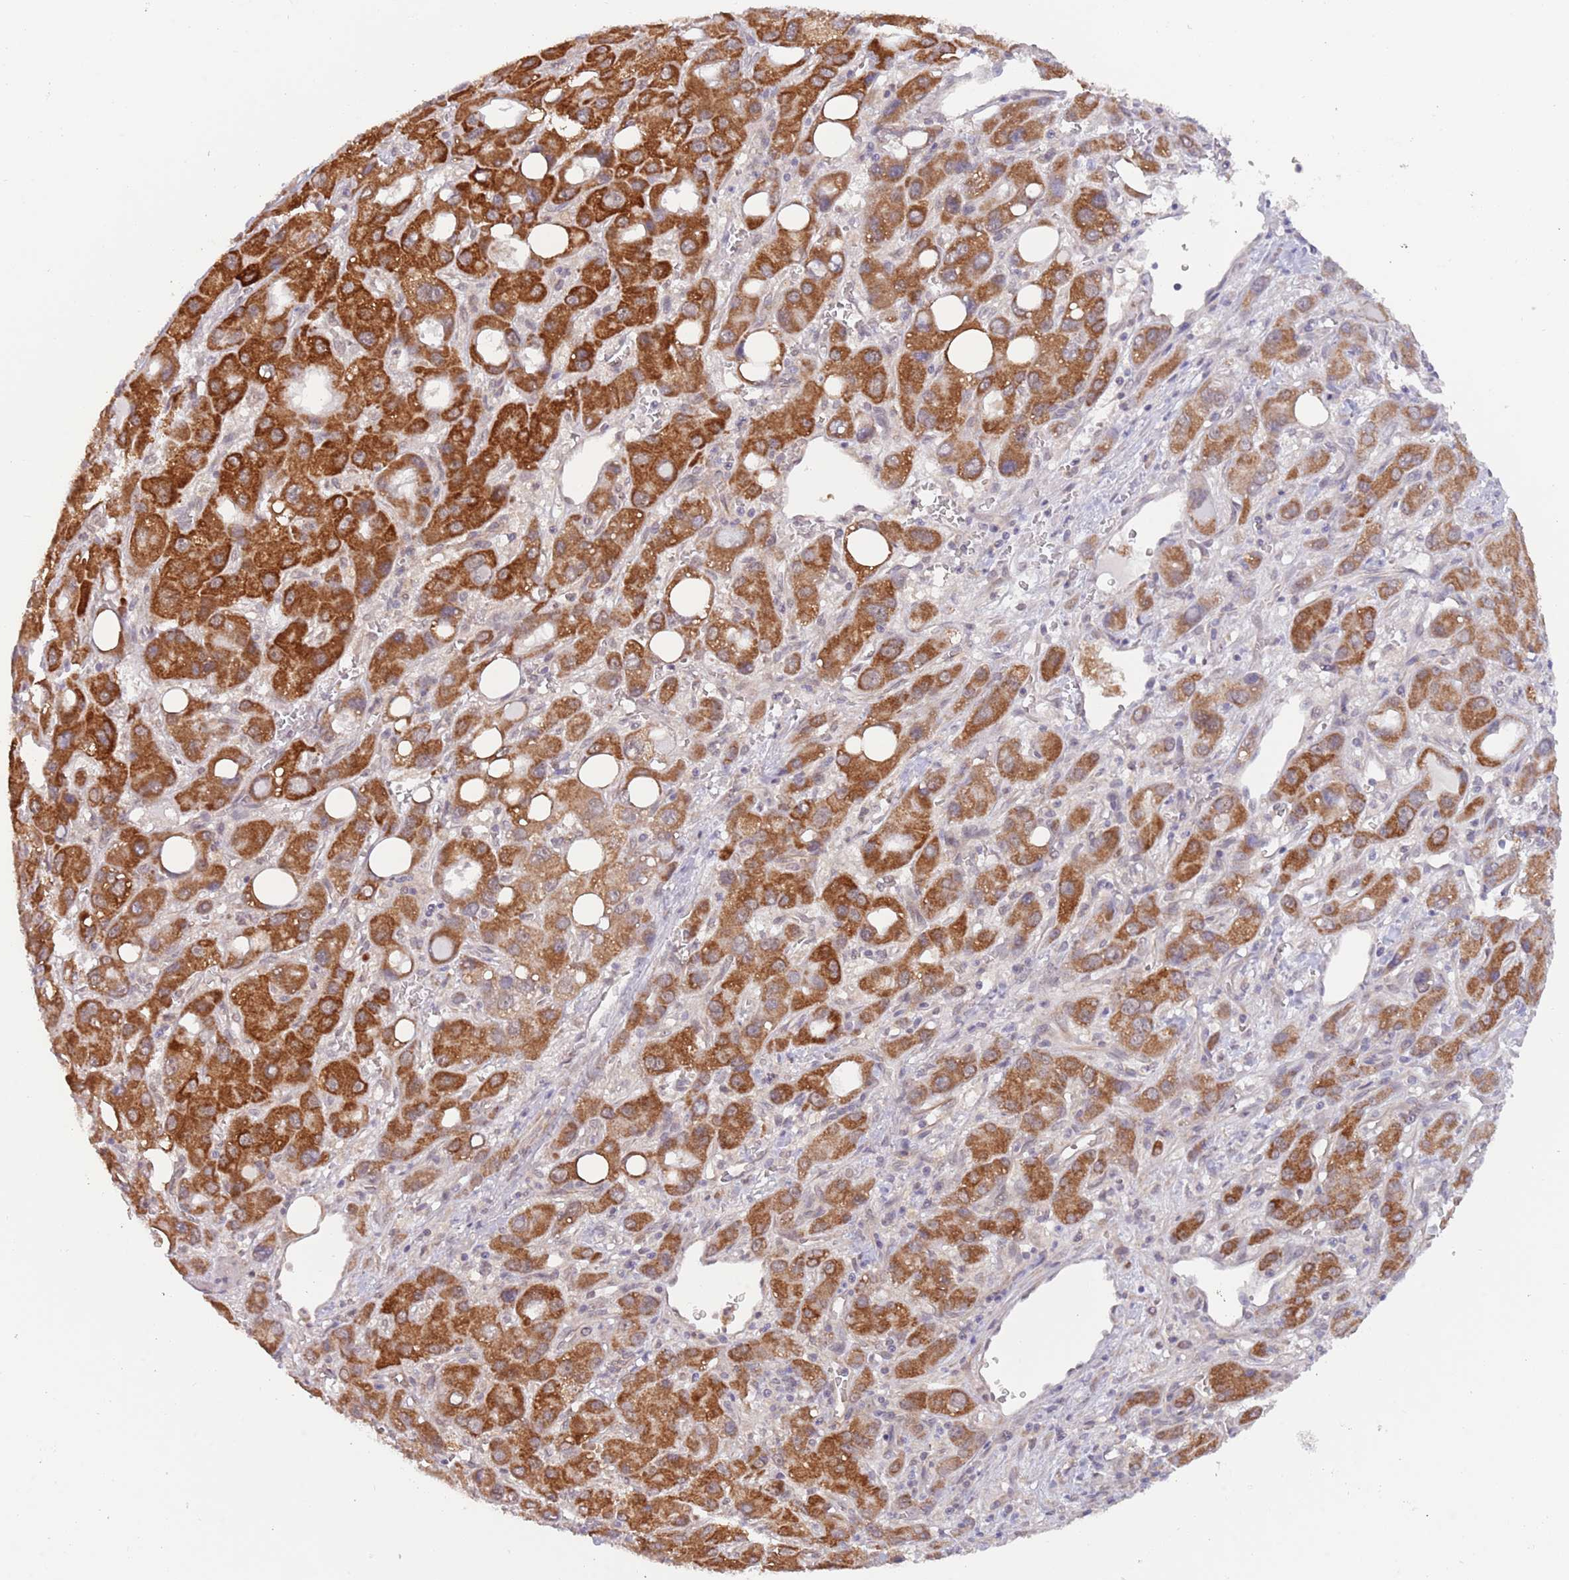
{"staining": {"intensity": "strong", "quantity": ">75%", "location": "cytoplasmic/membranous"}, "tissue": "liver cancer", "cell_type": "Tumor cells", "image_type": "cancer", "snomed": [{"axis": "morphology", "description": "Carcinoma, Hepatocellular, NOS"}, {"axis": "topography", "description": "Liver"}], "caption": "Liver cancer was stained to show a protein in brown. There is high levels of strong cytoplasmic/membranous expression in approximately >75% of tumor cells.", "gene": "UQCC3", "patient": {"sex": "male", "age": 55}}